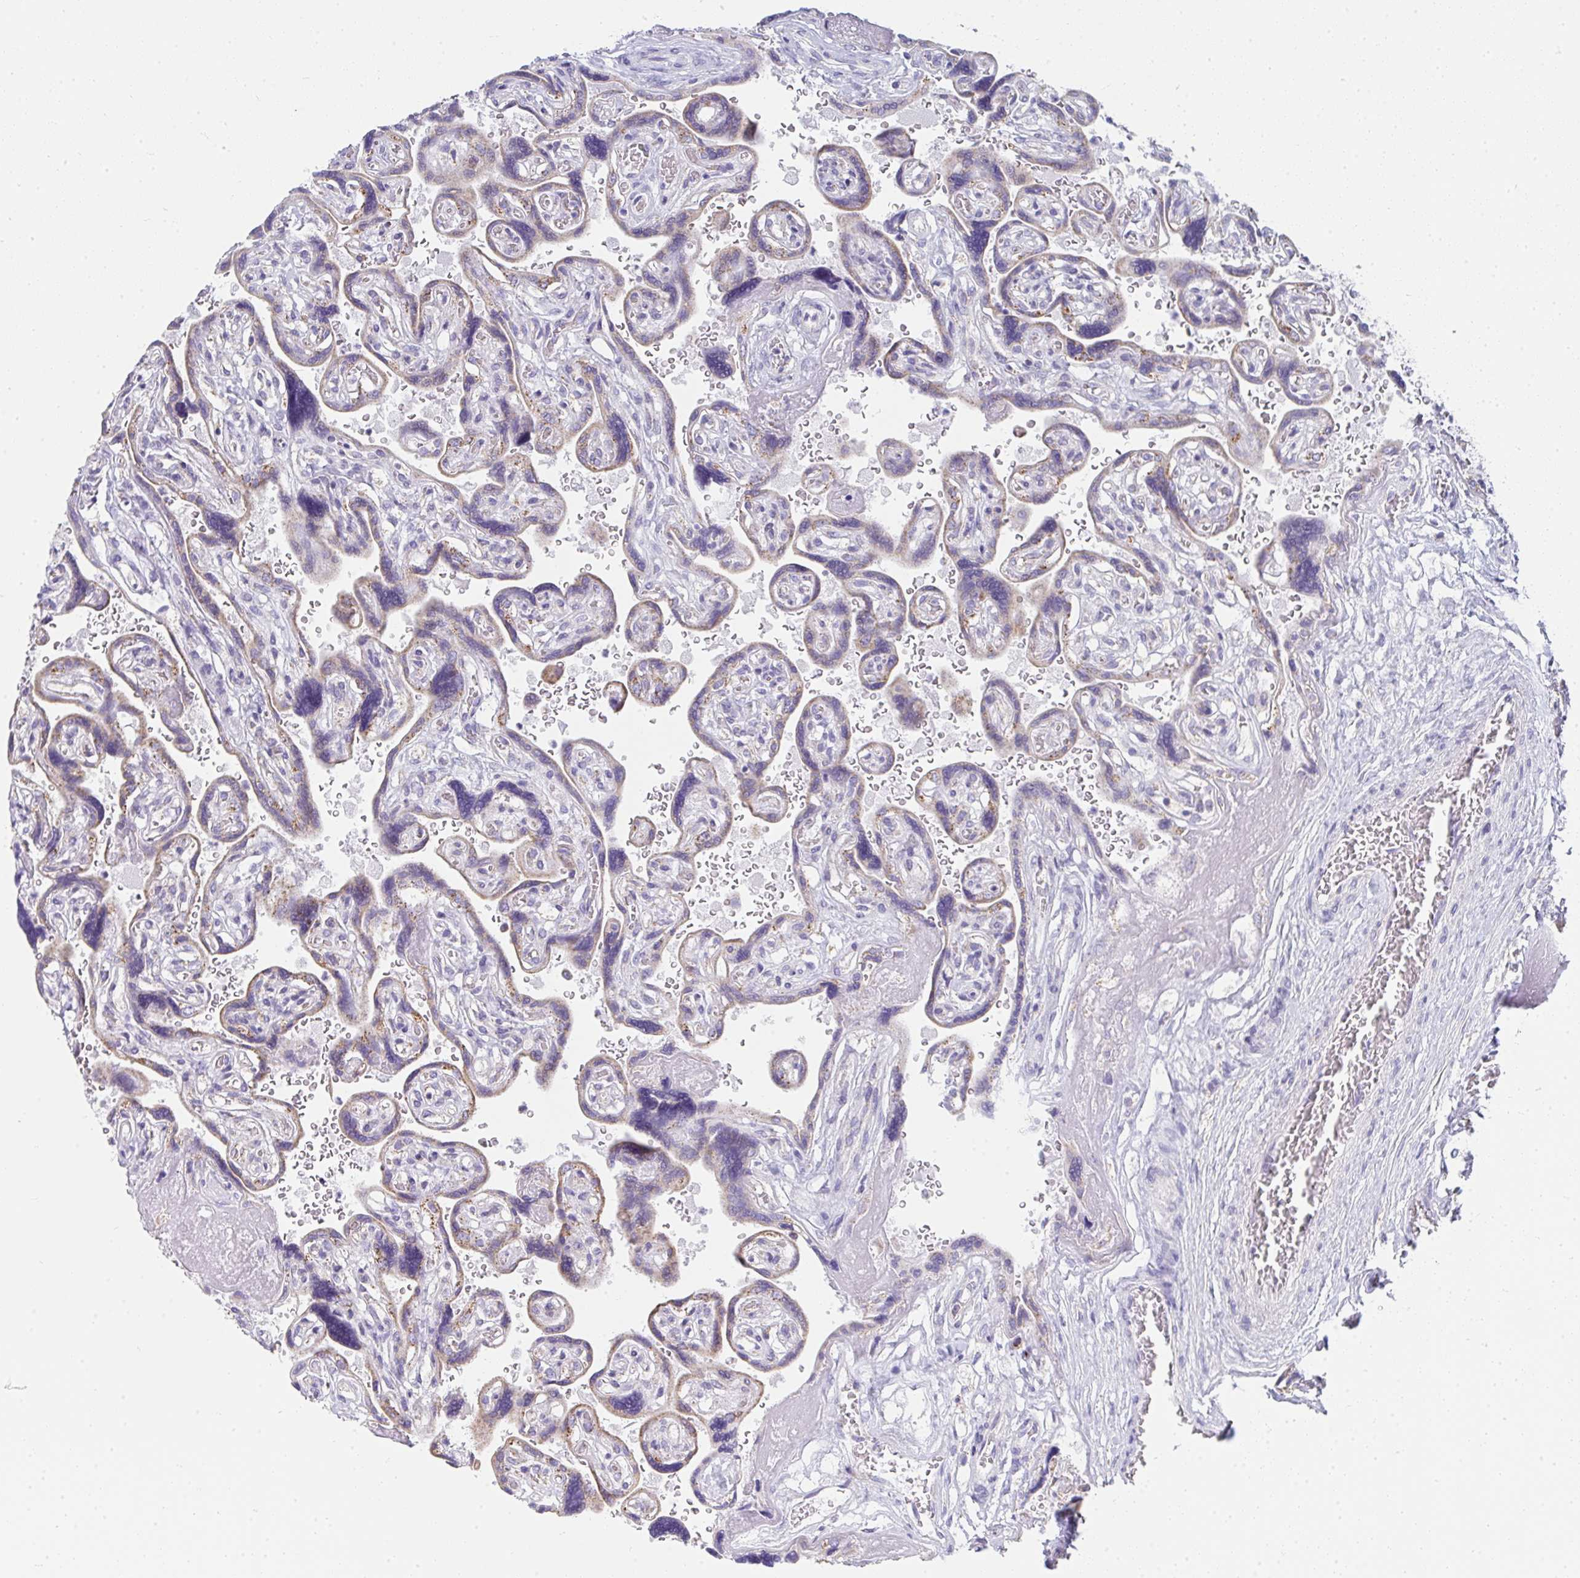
{"staining": {"intensity": "negative", "quantity": "none", "location": "none"}, "tissue": "placenta", "cell_type": "Decidual cells", "image_type": "normal", "snomed": [{"axis": "morphology", "description": "Normal tissue, NOS"}, {"axis": "topography", "description": "Placenta"}], "caption": "DAB immunohistochemical staining of normal human placenta shows no significant expression in decidual cells.", "gene": "SLC6A1", "patient": {"sex": "female", "age": 32}}